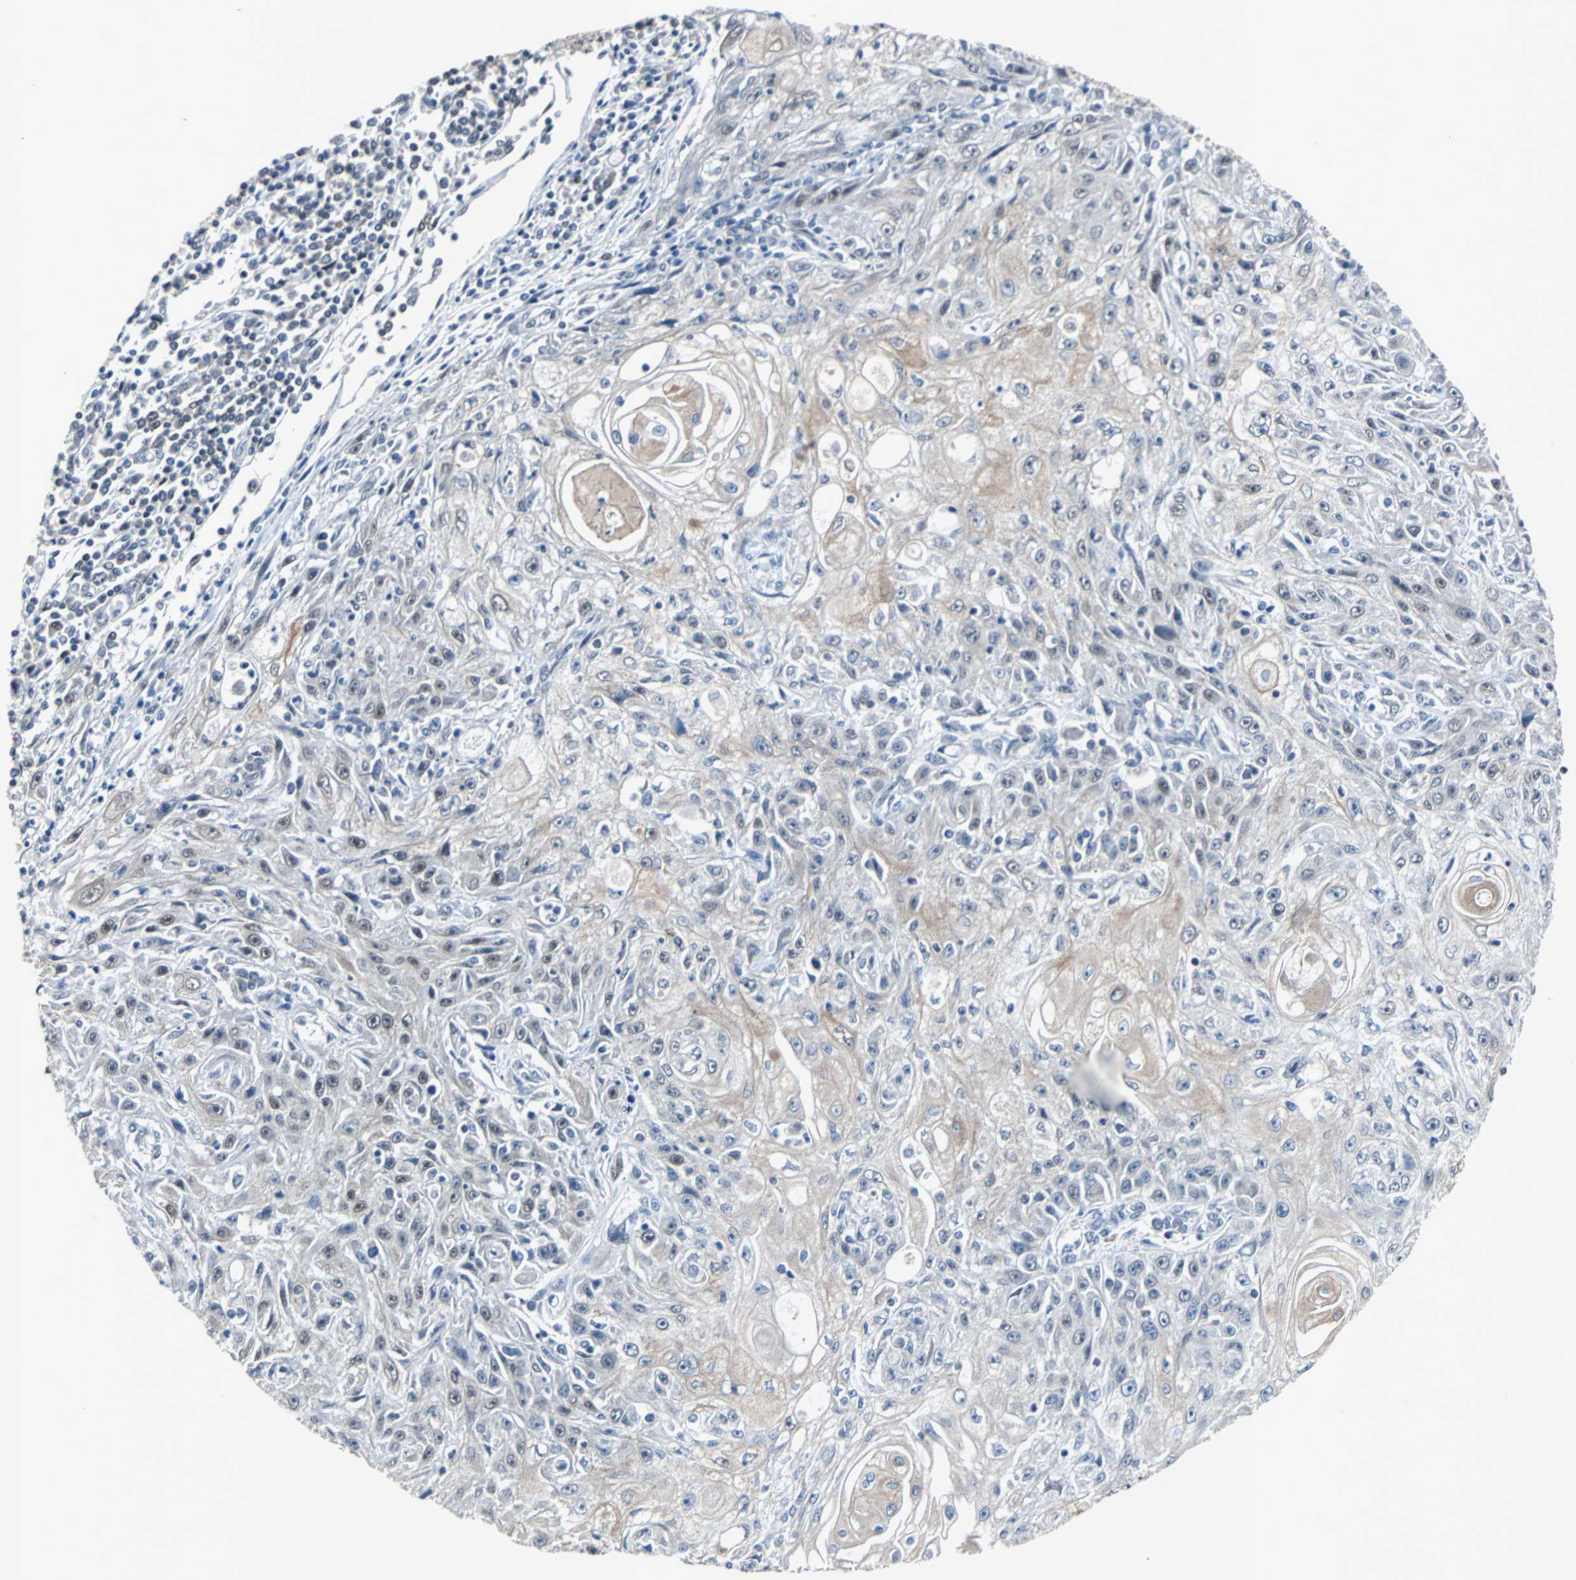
{"staining": {"intensity": "weak", "quantity": "25%-75%", "location": "cytoplasmic/membranous,nuclear"}, "tissue": "skin cancer", "cell_type": "Tumor cells", "image_type": "cancer", "snomed": [{"axis": "morphology", "description": "Squamous cell carcinoma, NOS"}, {"axis": "topography", "description": "Skin"}], "caption": "A brown stain labels weak cytoplasmic/membranous and nuclear expression of a protein in human skin cancer (squamous cell carcinoma) tumor cells.", "gene": "ZHX2", "patient": {"sex": "male", "age": 75}}